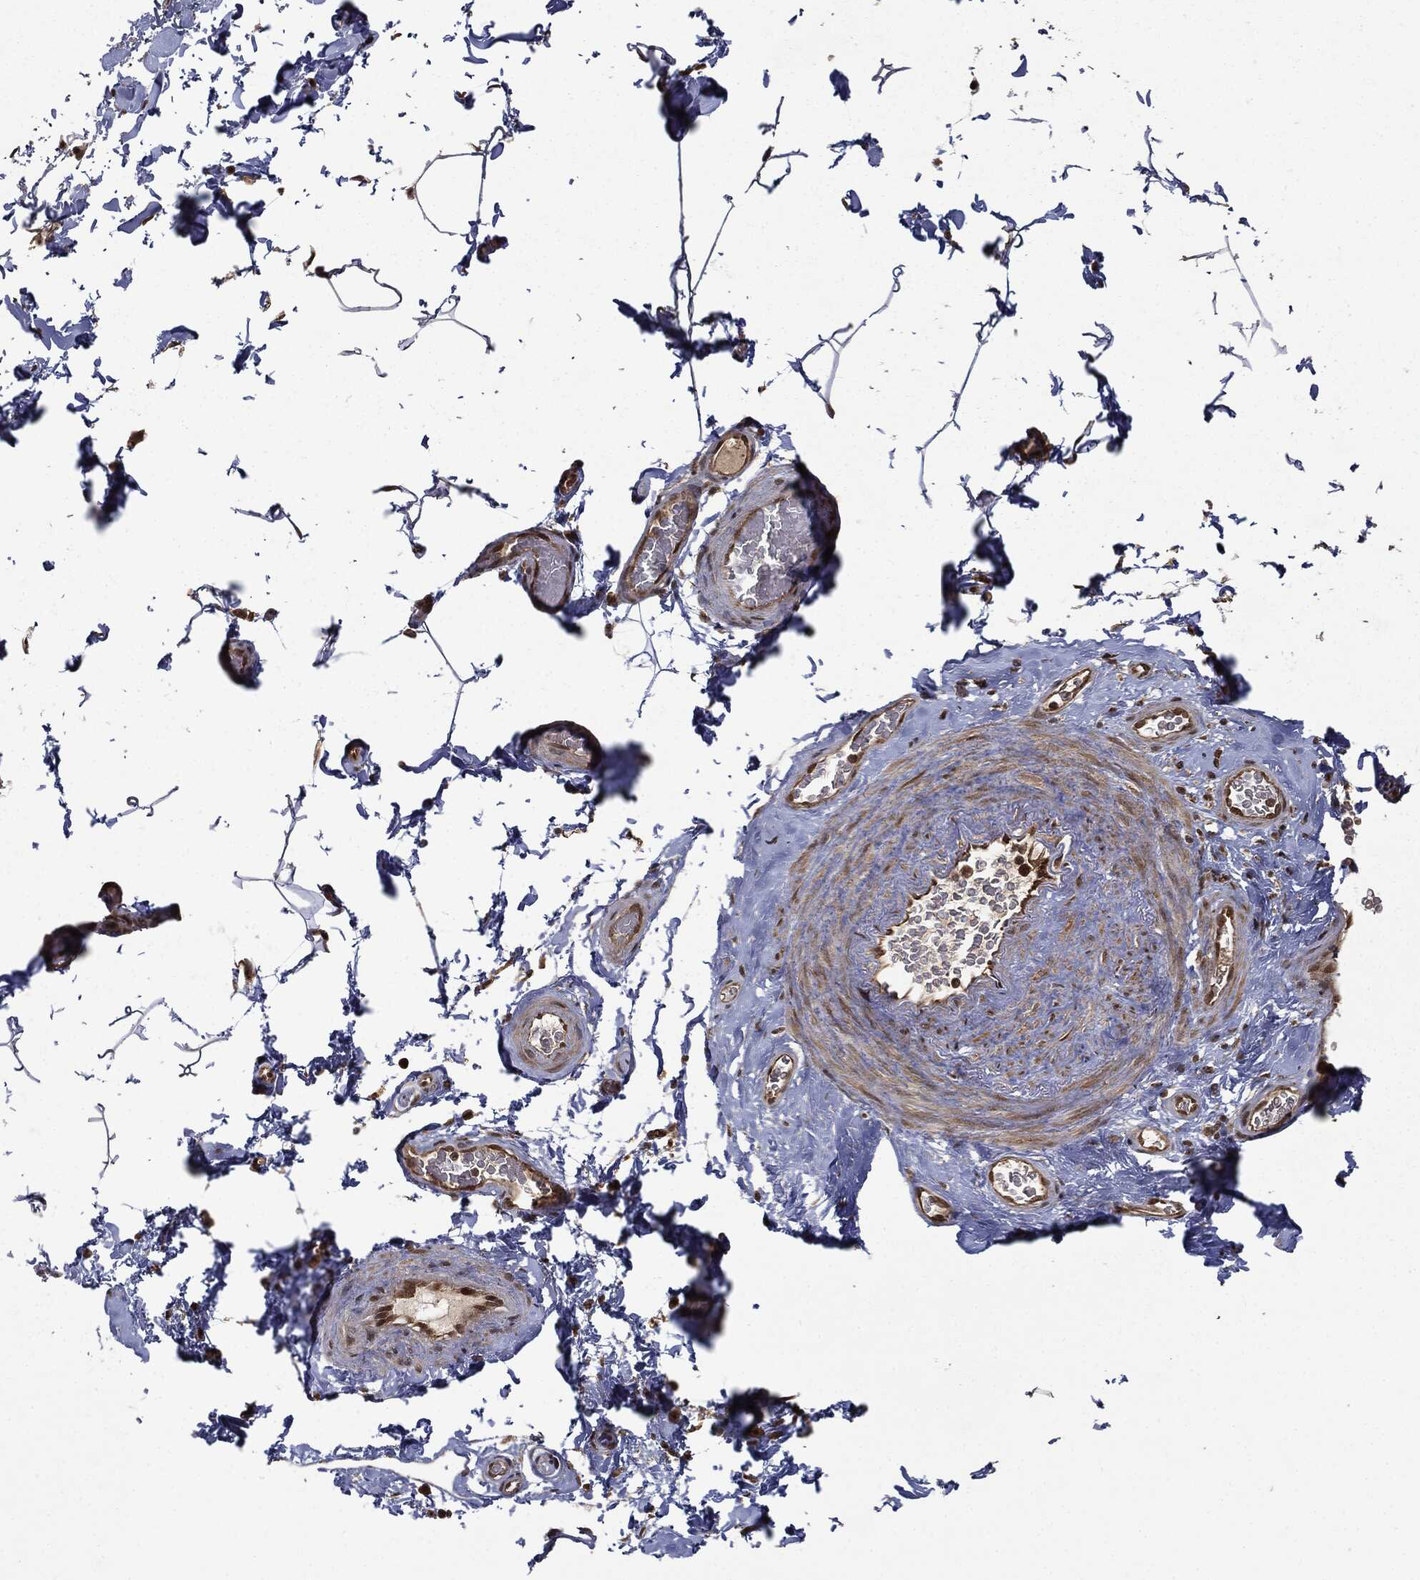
{"staining": {"intensity": "moderate", "quantity": ">75%", "location": "nuclear"}, "tissue": "adipose tissue", "cell_type": "Adipocytes", "image_type": "normal", "snomed": [{"axis": "morphology", "description": "Normal tissue, NOS"}, {"axis": "topography", "description": "Soft tissue"}, {"axis": "topography", "description": "Vascular tissue"}], "caption": "Adipocytes show medium levels of moderate nuclear positivity in approximately >75% of cells in unremarkable human adipose tissue. Immunohistochemistry (ihc) stains the protein in brown and the nuclei are stained blue.", "gene": "ZNHIT6", "patient": {"sex": "male", "age": 41}}